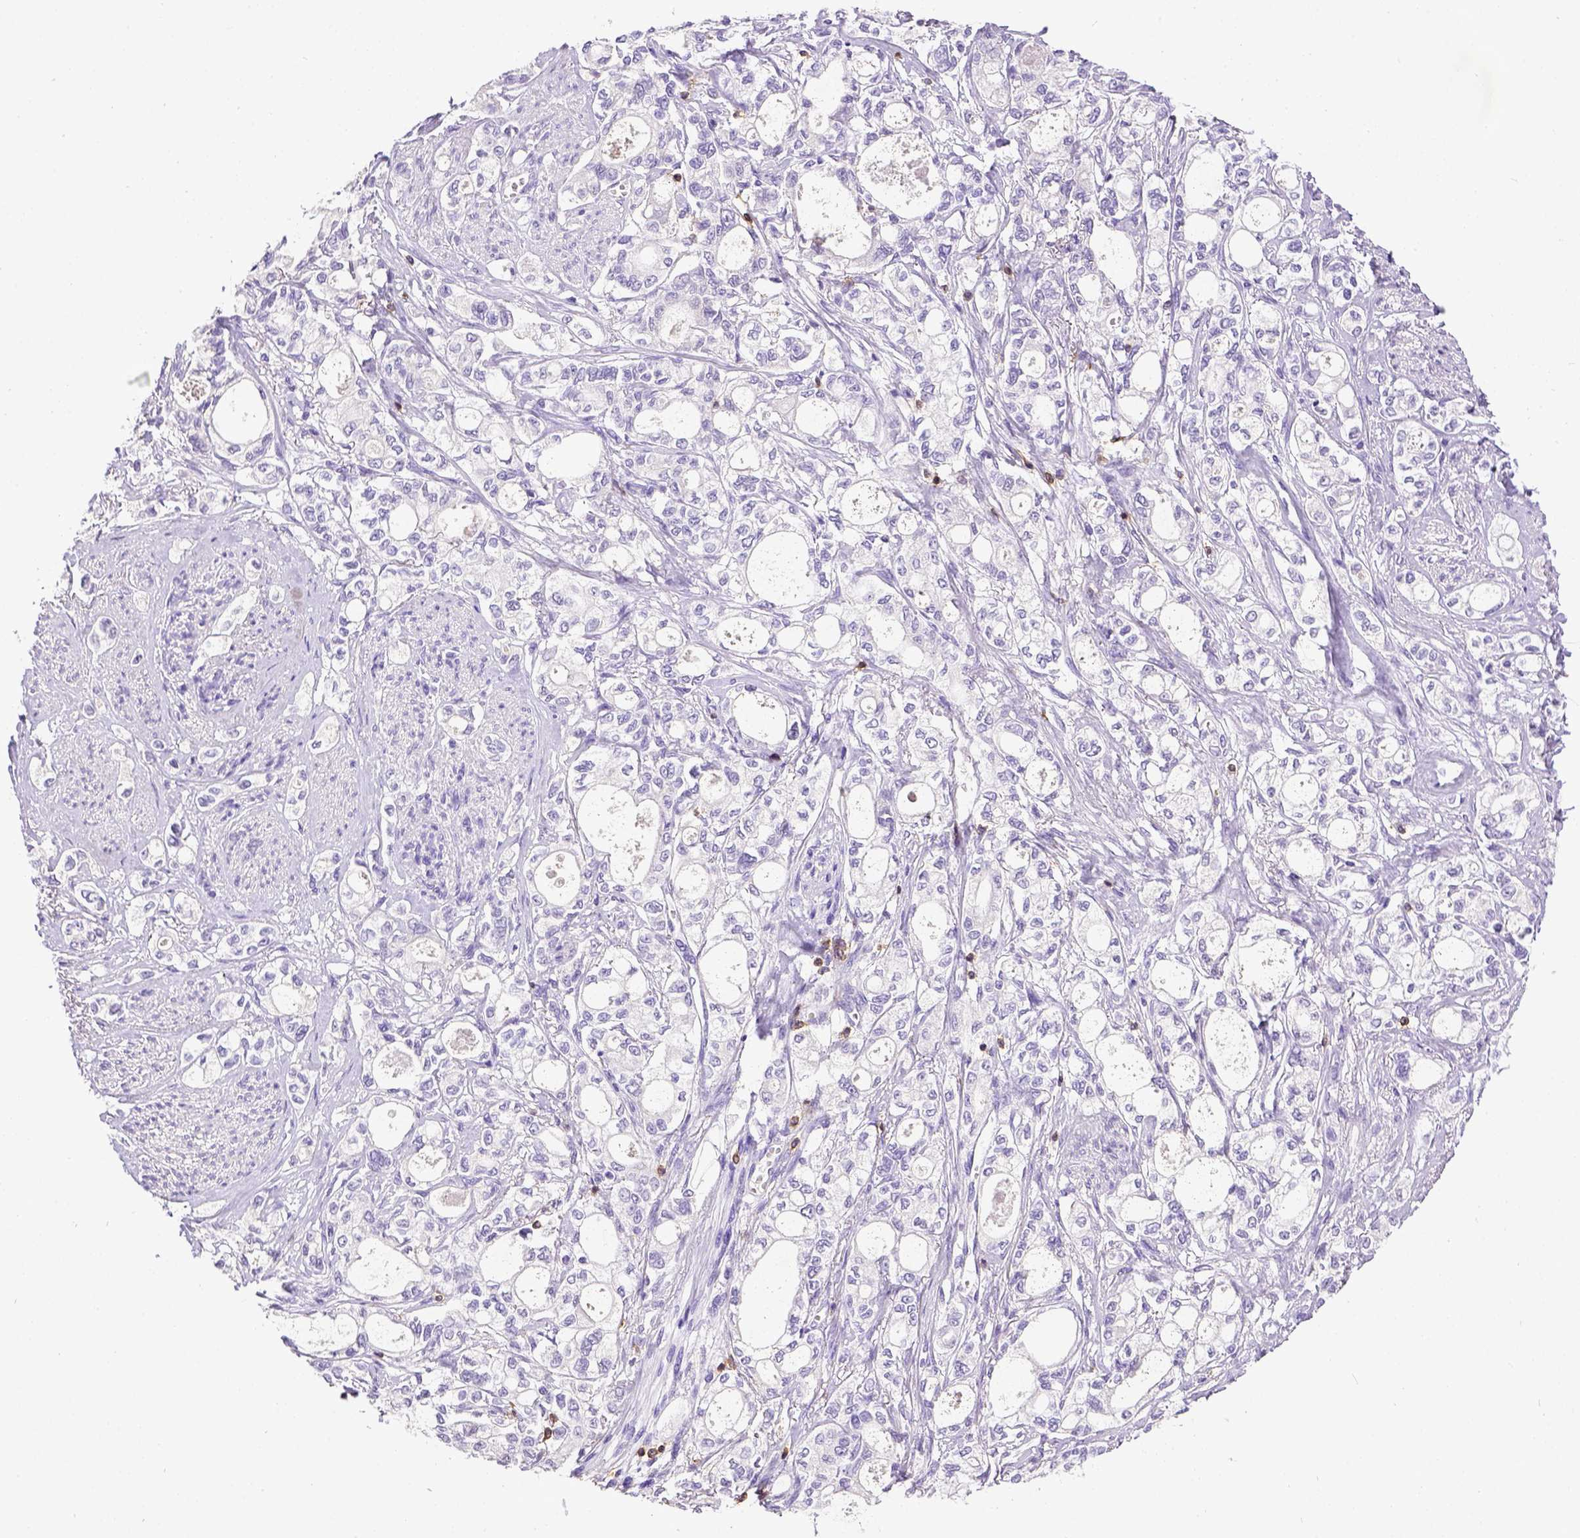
{"staining": {"intensity": "negative", "quantity": "none", "location": "none"}, "tissue": "stomach cancer", "cell_type": "Tumor cells", "image_type": "cancer", "snomed": [{"axis": "morphology", "description": "Adenocarcinoma, NOS"}, {"axis": "topography", "description": "Stomach"}], "caption": "High magnification brightfield microscopy of stomach cancer stained with DAB (3,3'-diaminobenzidine) (brown) and counterstained with hematoxylin (blue): tumor cells show no significant staining. The staining was performed using DAB to visualize the protein expression in brown, while the nuclei were stained in blue with hematoxylin (Magnification: 20x).", "gene": "CD3E", "patient": {"sex": "male", "age": 63}}